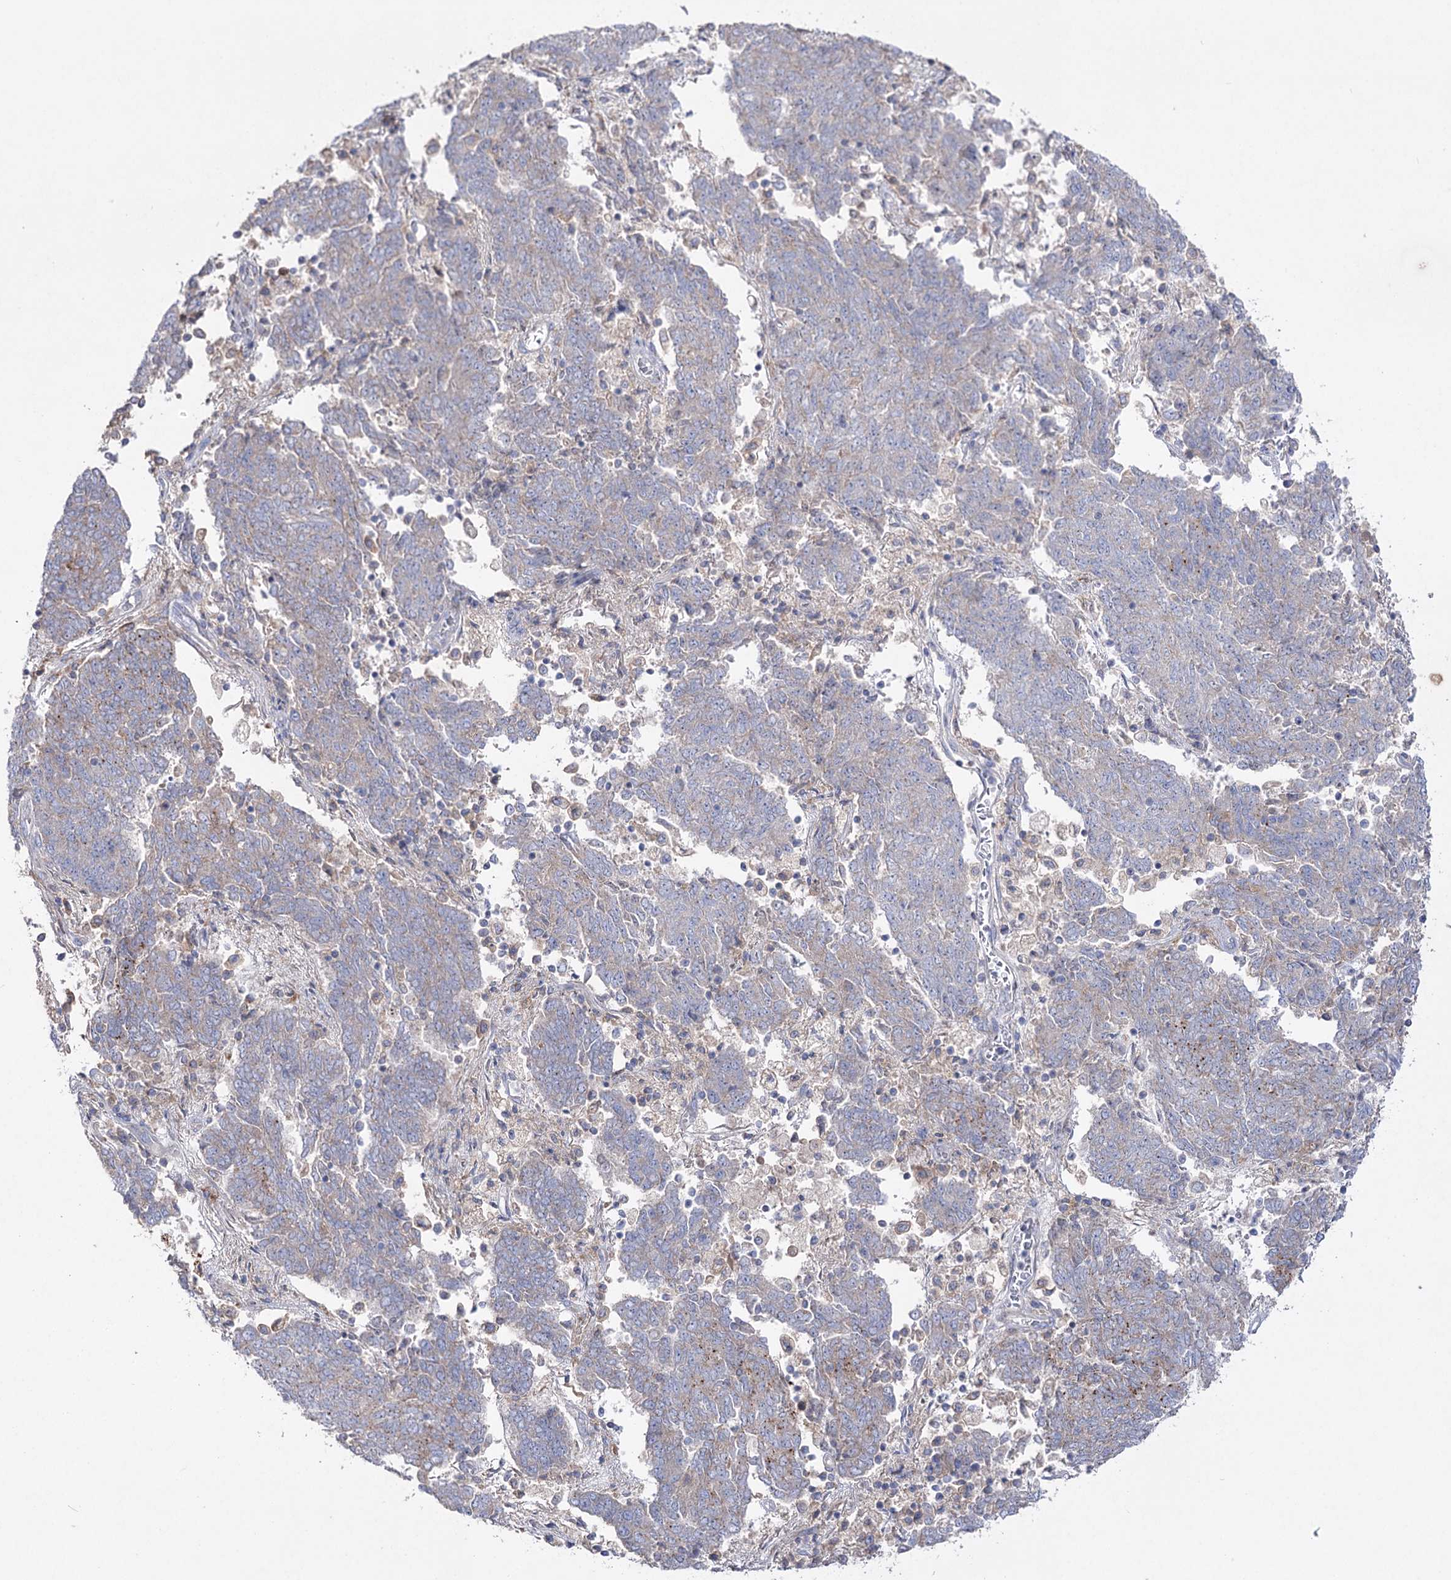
{"staining": {"intensity": "moderate", "quantity": "<25%", "location": "cytoplasmic/membranous"}, "tissue": "endometrial cancer", "cell_type": "Tumor cells", "image_type": "cancer", "snomed": [{"axis": "morphology", "description": "Adenocarcinoma, NOS"}, {"axis": "topography", "description": "Endometrium"}], "caption": "This photomicrograph reveals immunohistochemistry staining of human endometrial adenocarcinoma, with low moderate cytoplasmic/membranous positivity in about <25% of tumor cells.", "gene": "NAGLU", "patient": {"sex": "female", "age": 80}}